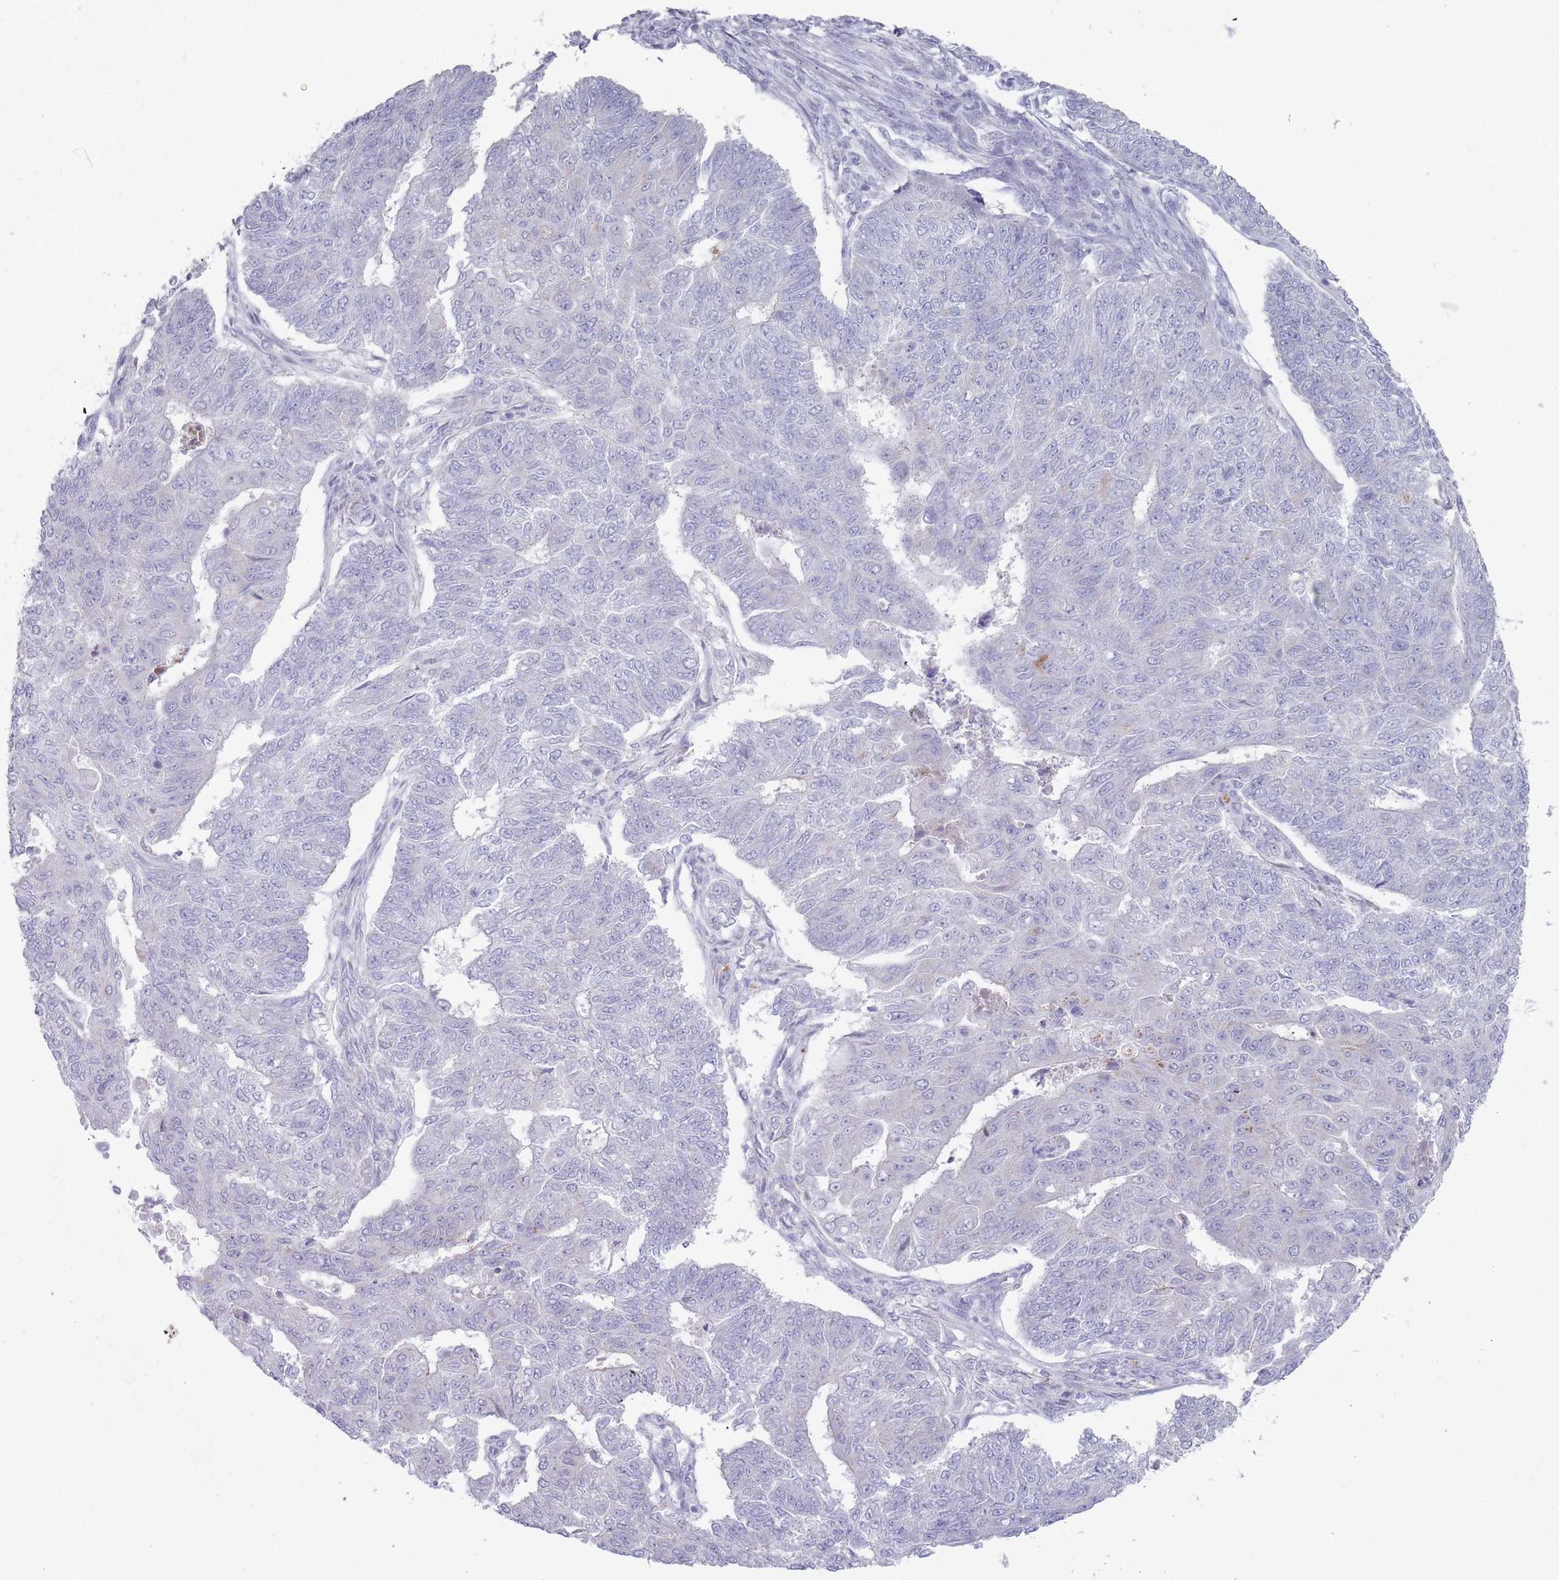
{"staining": {"intensity": "negative", "quantity": "none", "location": "none"}, "tissue": "endometrial cancer", "cell_type": "Tumor cells", "image_type": "cancer", "snomed": [{"axis": "morphology", "description": "Adenocarcinoma, NOS"}, {"axis": "topography", "description": "Endometrium"}], "caption": "This is an IHC micrograph of adenocarcinoma (endometrial). There is no staining in tumor cells.", "gene": "PAIP2B", "patient": {"sex": "female", "age": 32}}